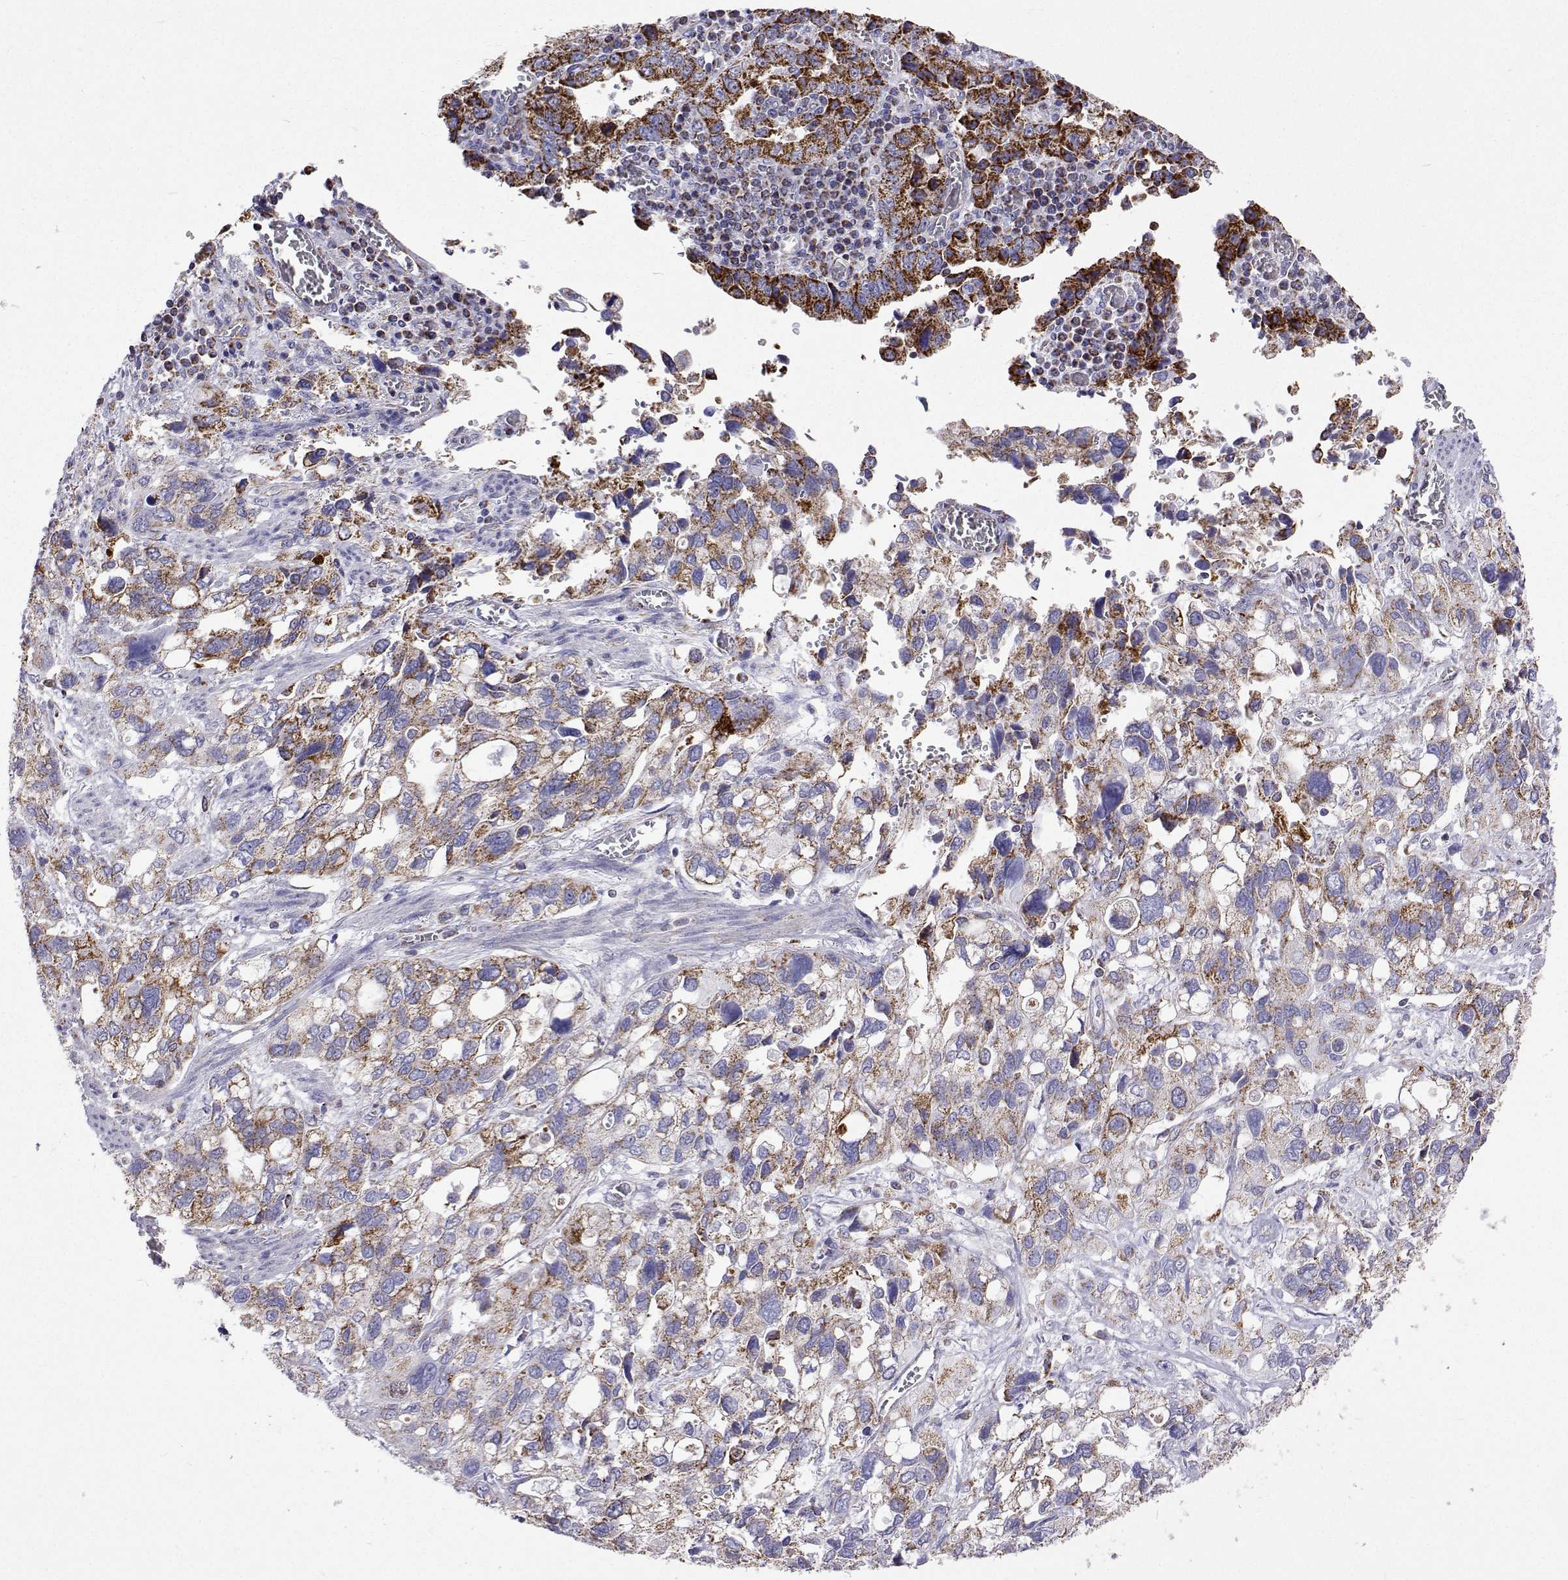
{"staining": {"intensity": "moderate", "quantity": ">75%", "location": "cytoplasmic/membranous"}, "tissue": "stomach cancer", "cell_type": "Tumor cells", "image_type": "cancer", "snomed": [{"axis": "morphology", "description": "Adenocarcinoma, NOS"}, {"axis": "topography", "description": "Stomach, upper"}], "caption": "Tumor cells exhibit medium levels of moderate cytoplasmic/membranous positivity in approximately >75% of cells in human stomach adenocarcinoma.", "gene": "MCCC2", "patient": {"sex": "female", "age": 81}}